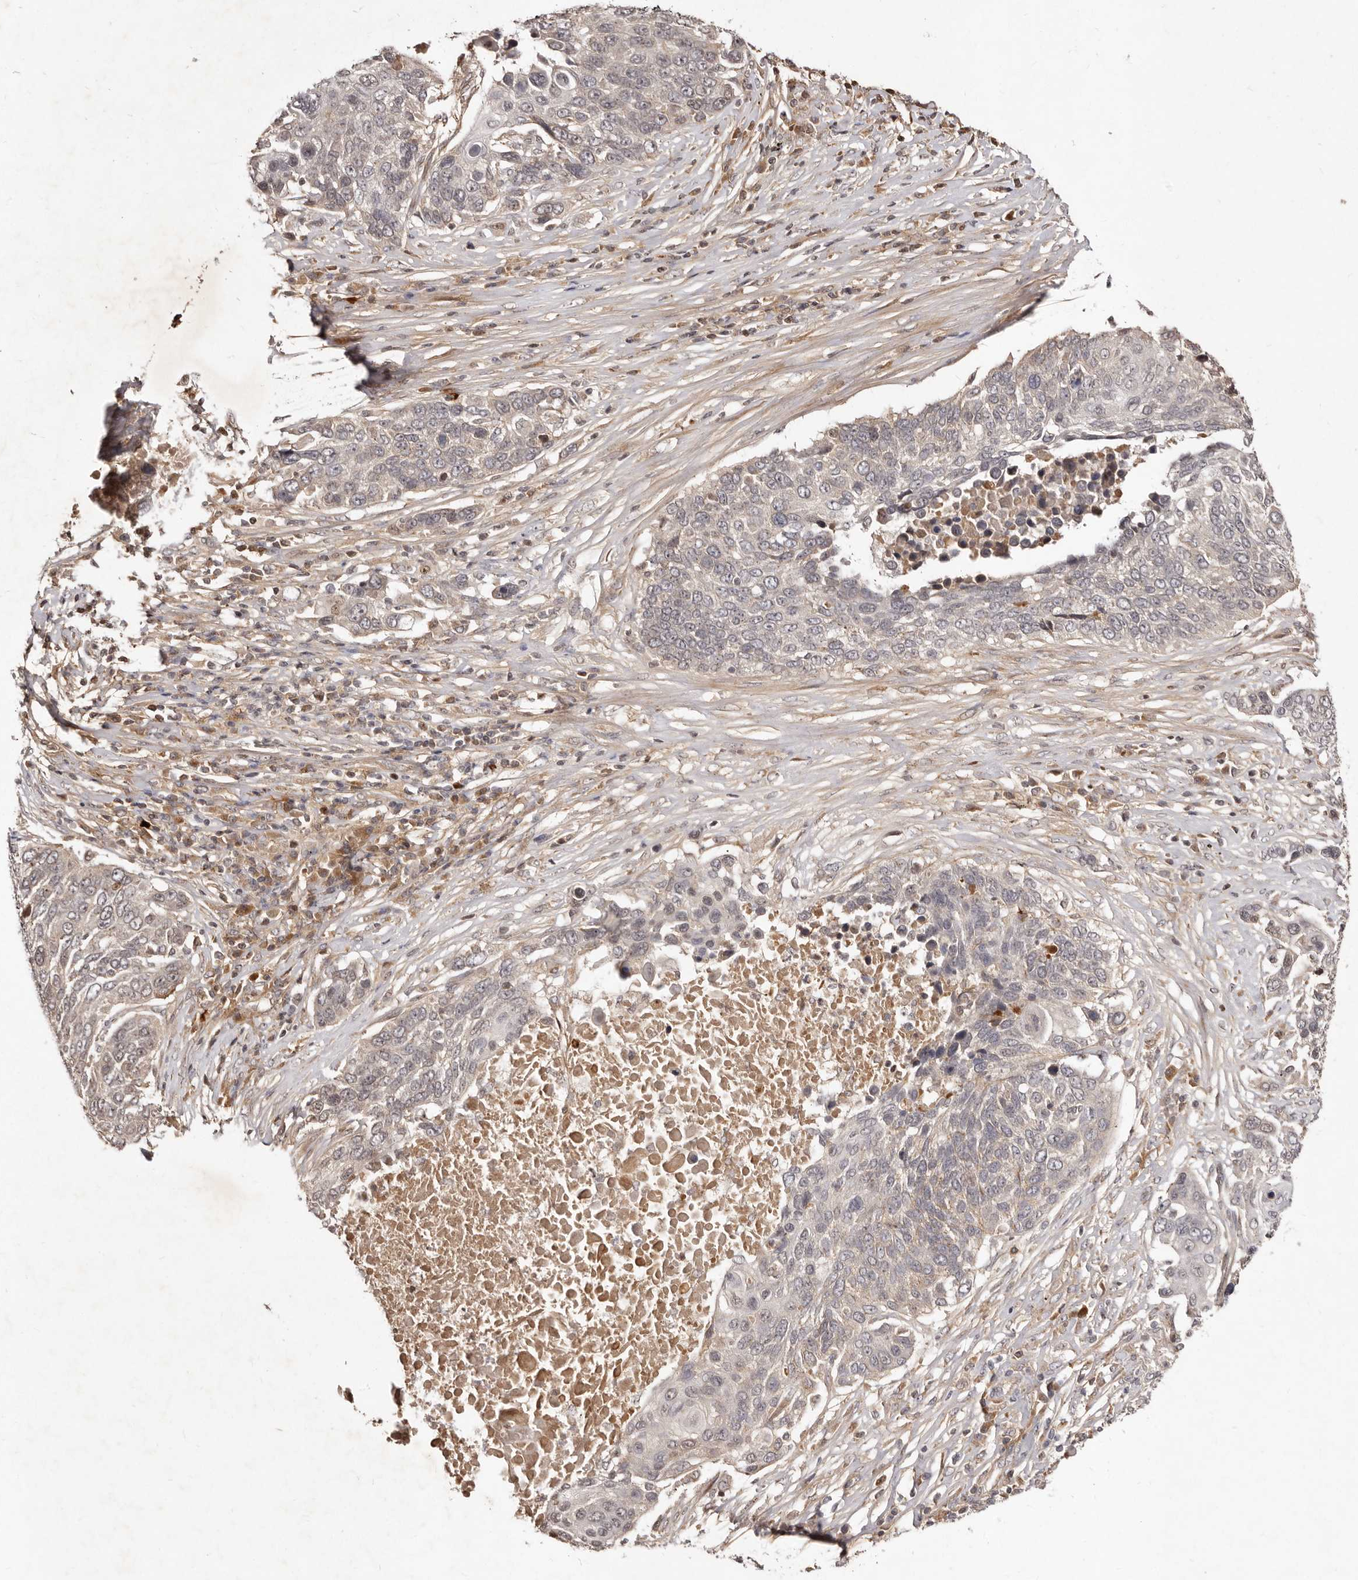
{"staining": {"intensity": "negative", "quantity": "none", "location": "none"}, "tissue": "lung cancer", "cell_type": "Tumor cells", "image_type": "cancer", "snomed": [{"axis": "morphology", "description": "Squamous cell carcinoma, NOS"}, {"axis": "topography", "description": "Lung"}], "caption": "Squamous cell carcinoma (lung) was stained to show a protein in brown. There is no significant positivity in tumor cells.", "gene": "LCORL", "patient": {"sex": "male", "age": 66}}